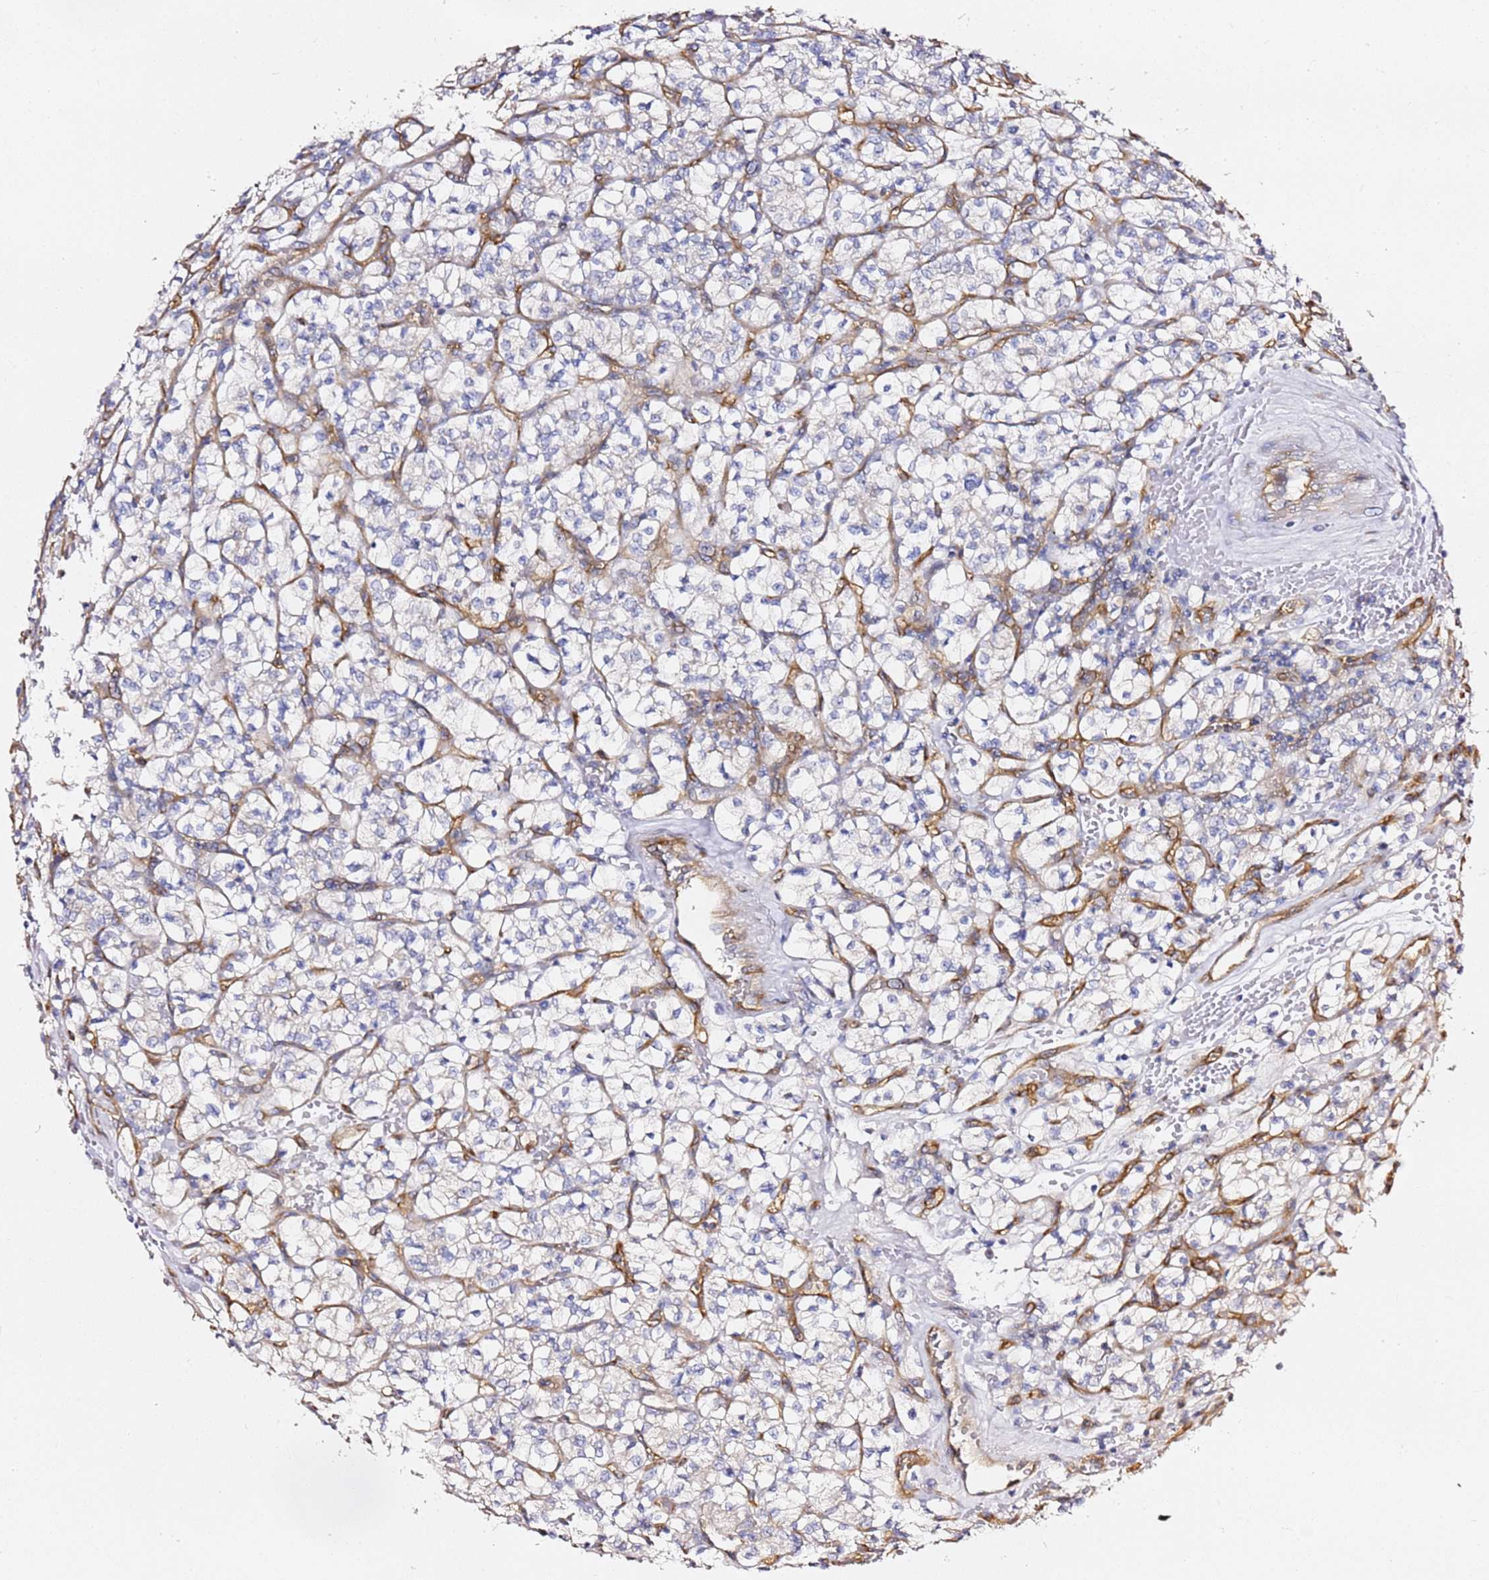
{"staining": {"intensity": "negative", "quantity": "none", "location": "none"}, "tissue": "renal cancer", "cell_type": "Tumor cells", "image_type": "cancer", "snomed": [{"axis": "morphology", "description": "Adenocarcinoma, NOS"}, {"axis": "topography", "description": "Kidney"}], "caption": "Tumor cells show no significant protein positivity in adenocarcinoma (renal).", "gene": "KIF7", "patient": {"sex": "female", "age": 64}}